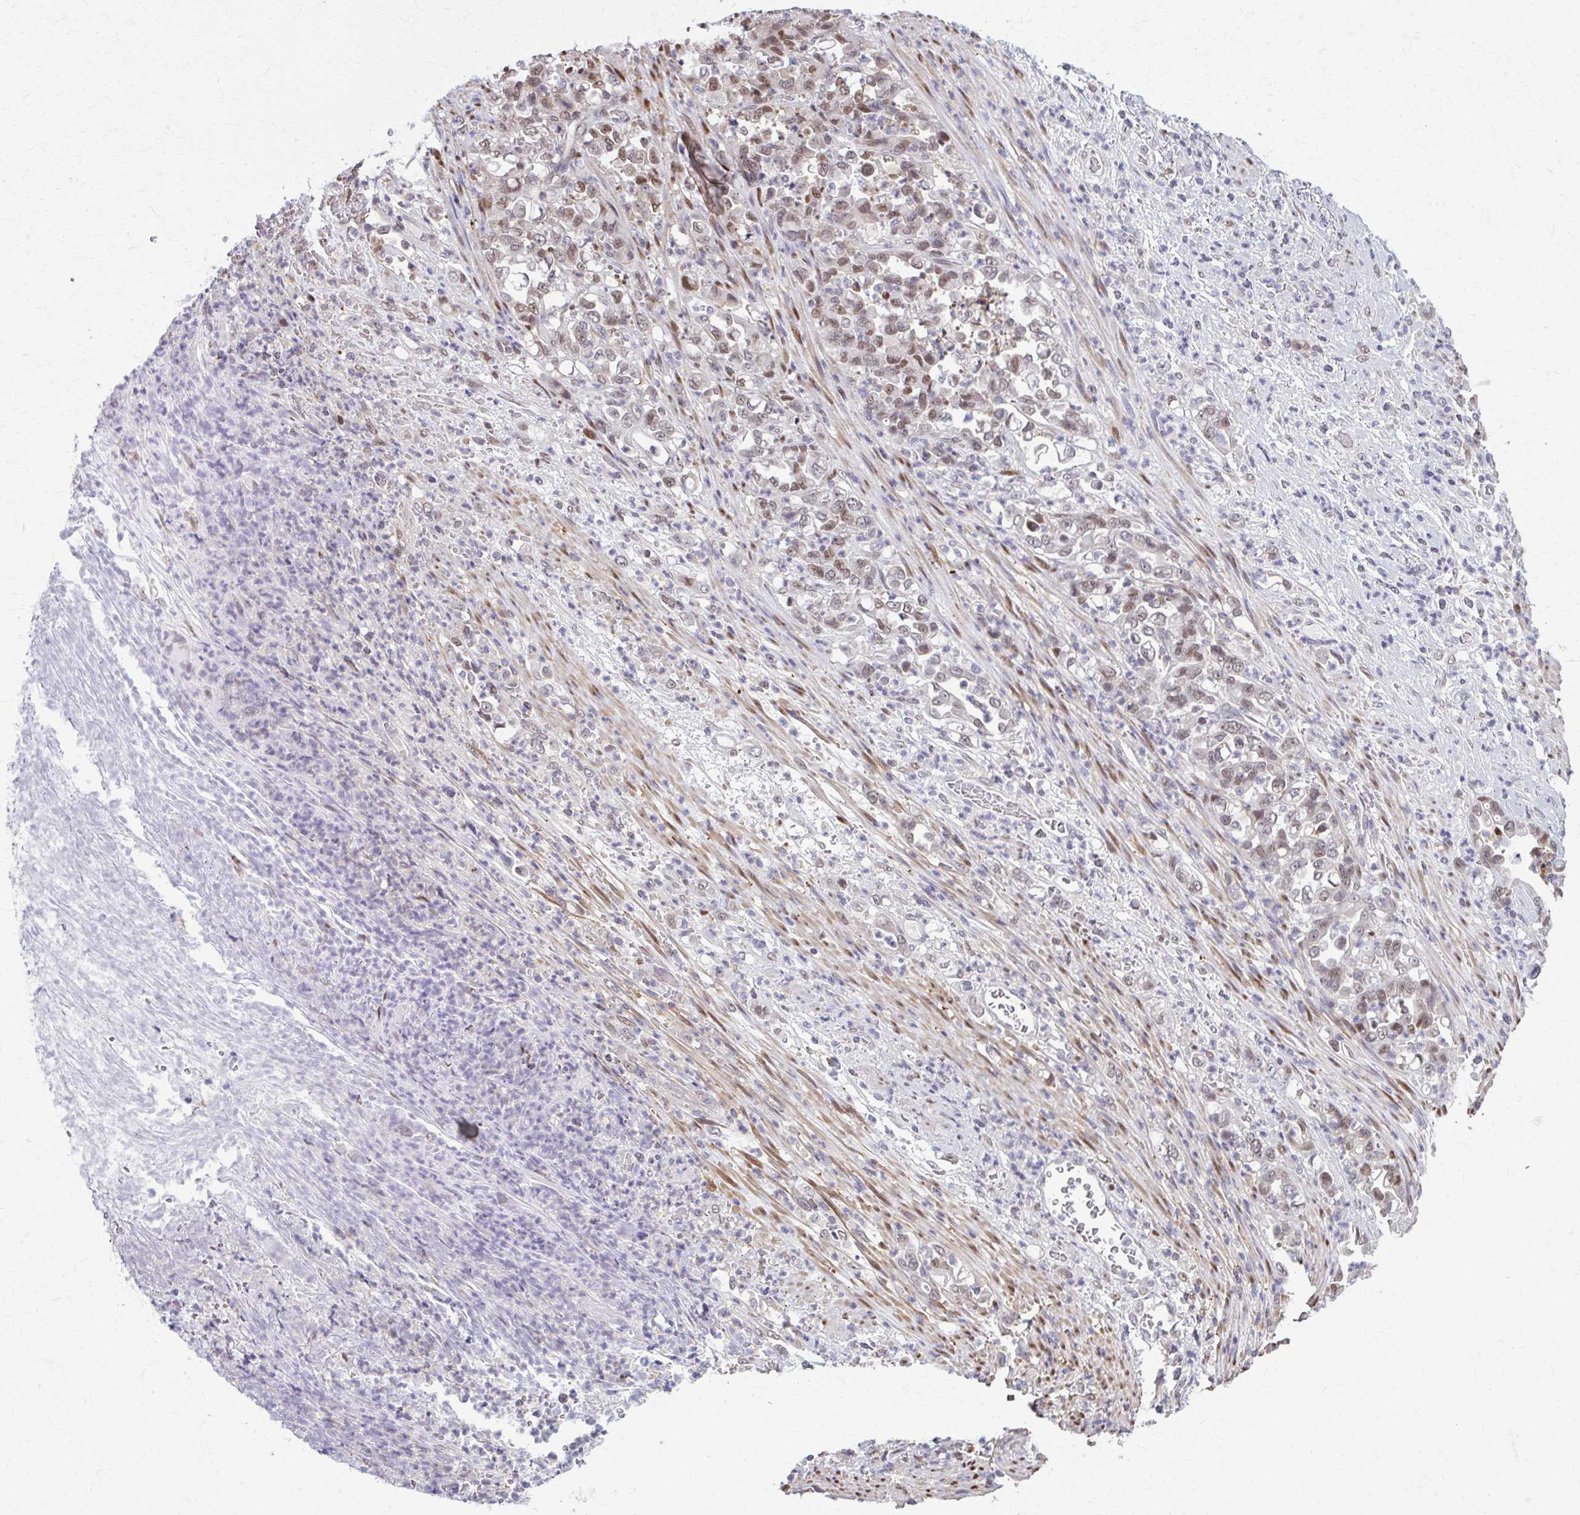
{"staining": {"intensity": "moderate", "quantity": "<25%", "location": "nuclear"}, "tissue": "stomach cancer", "cell_type": "Tumor cells", "image_type": "cancer", "snomed": [{"axis": "morphology", "description": "Normal tissue, NOS"}, {"axis": "morphology", "description": "Adenocarcinoma, NOS"}, {"axis": "topography", "description": "Stomach"}], "caption": "DAB (3,3'-diaminobenzidine) immunohistochemical staining of human stomach cancer (adenocarcinoma) reveals moderate nuclear protein positivity in about <25% of tumor cells. (Stains: DAB (3,3'-diaminobenzidine) in brown, nuclei in blue, Microscopy: brightfield microscopy at high magnification).", "gene": "MDH1", "patient": {"sex": "female", "age": 79}}